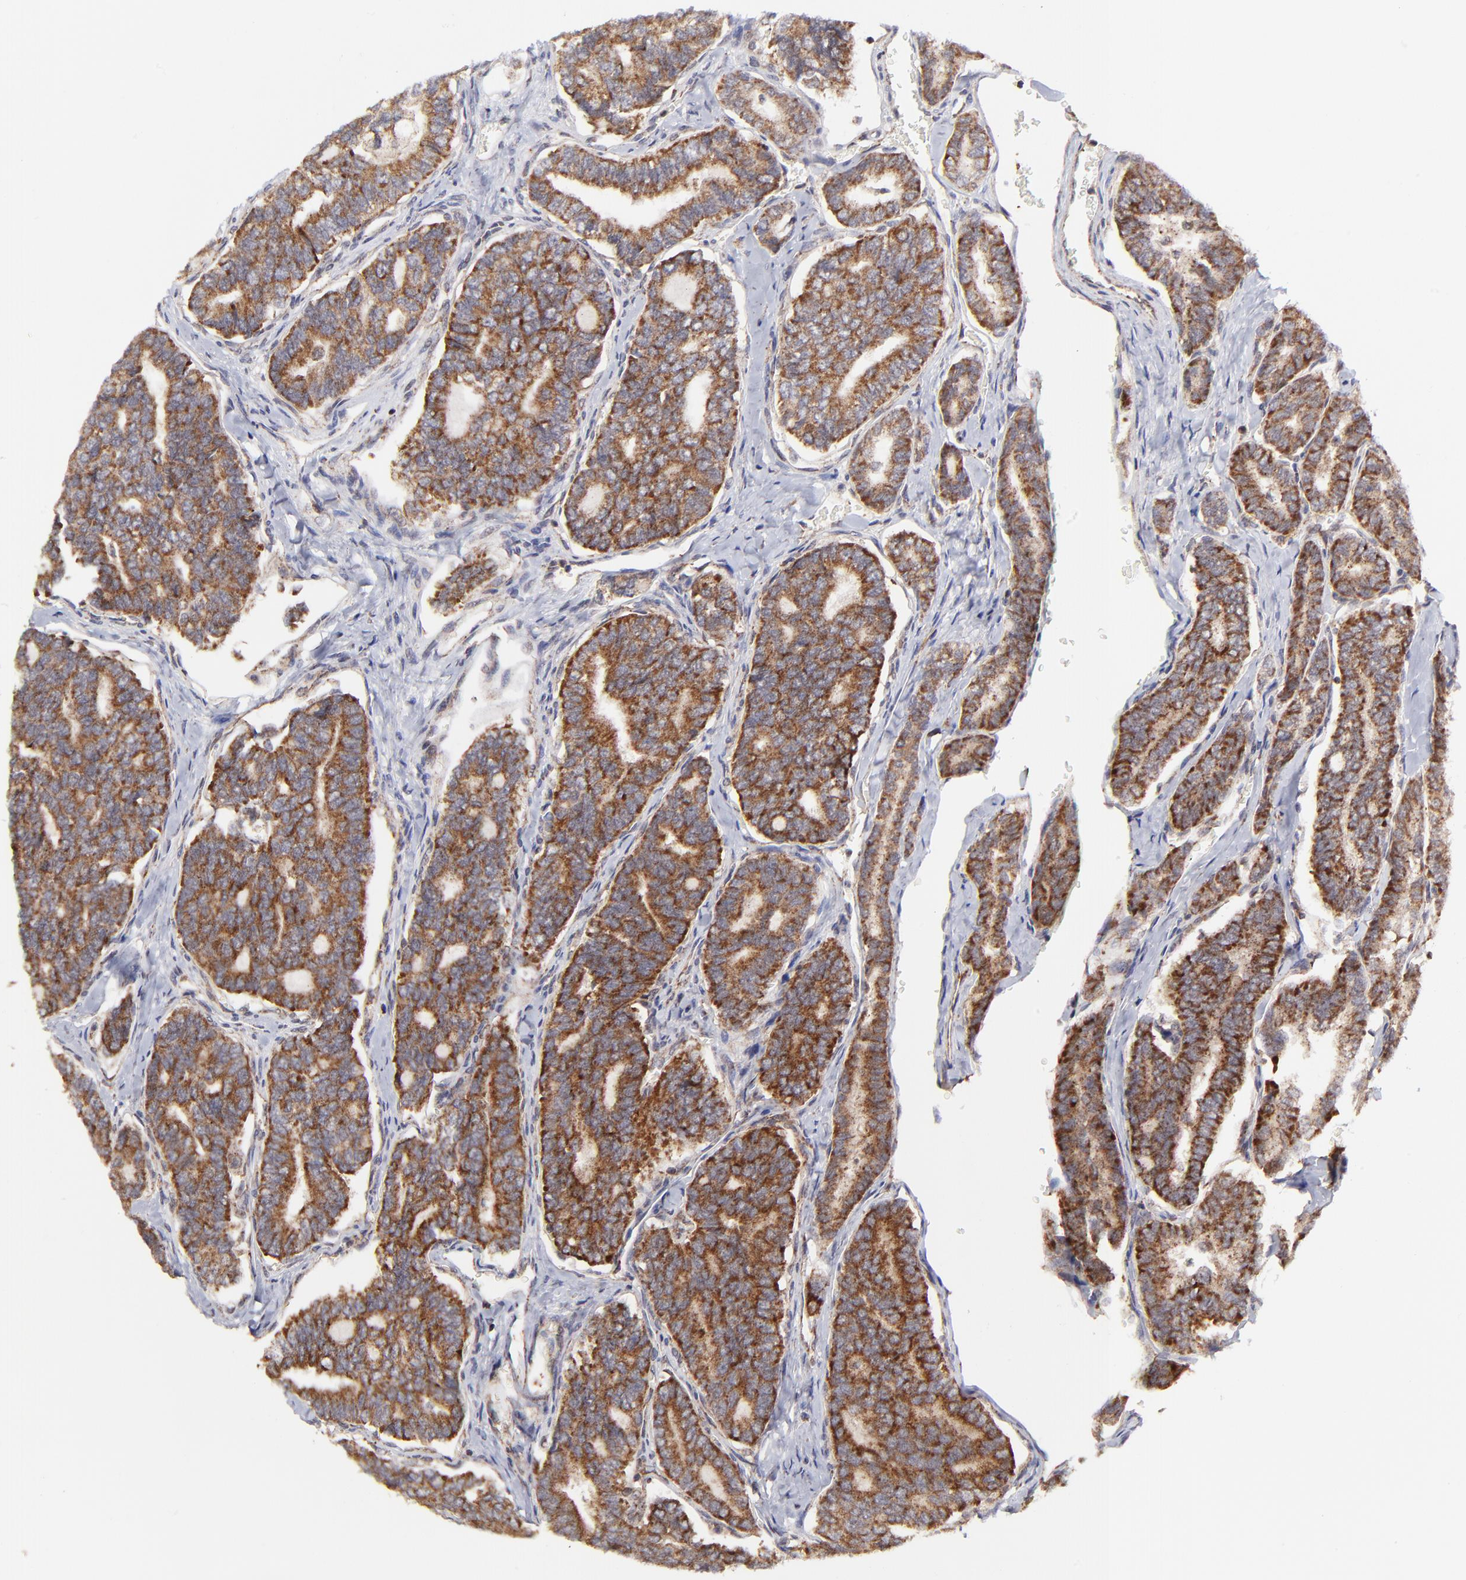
{"staining": {"intensity": "strong", "quantity": ">75%", "location": "cytoplasmic/membranous"}, "tissue": "thyroid cancer", "cell_type": "Tumor cells", "image_type": "cancer", "snomed": [{"axis": "morphology", "description": "Papillary adenocarcinoma, NOS"}, {"axis": "topography", "description": "Thyroid gland"}], "caption": "Brown immunohistochemical staining in thyroid cancer (papillary adenocarcinoma) displays strong cytoplasmic/membranous expression in approximately >75% of tumor cells.", "gene": "MAP2K7", "patient": {"sex": "female", "age": 35}}